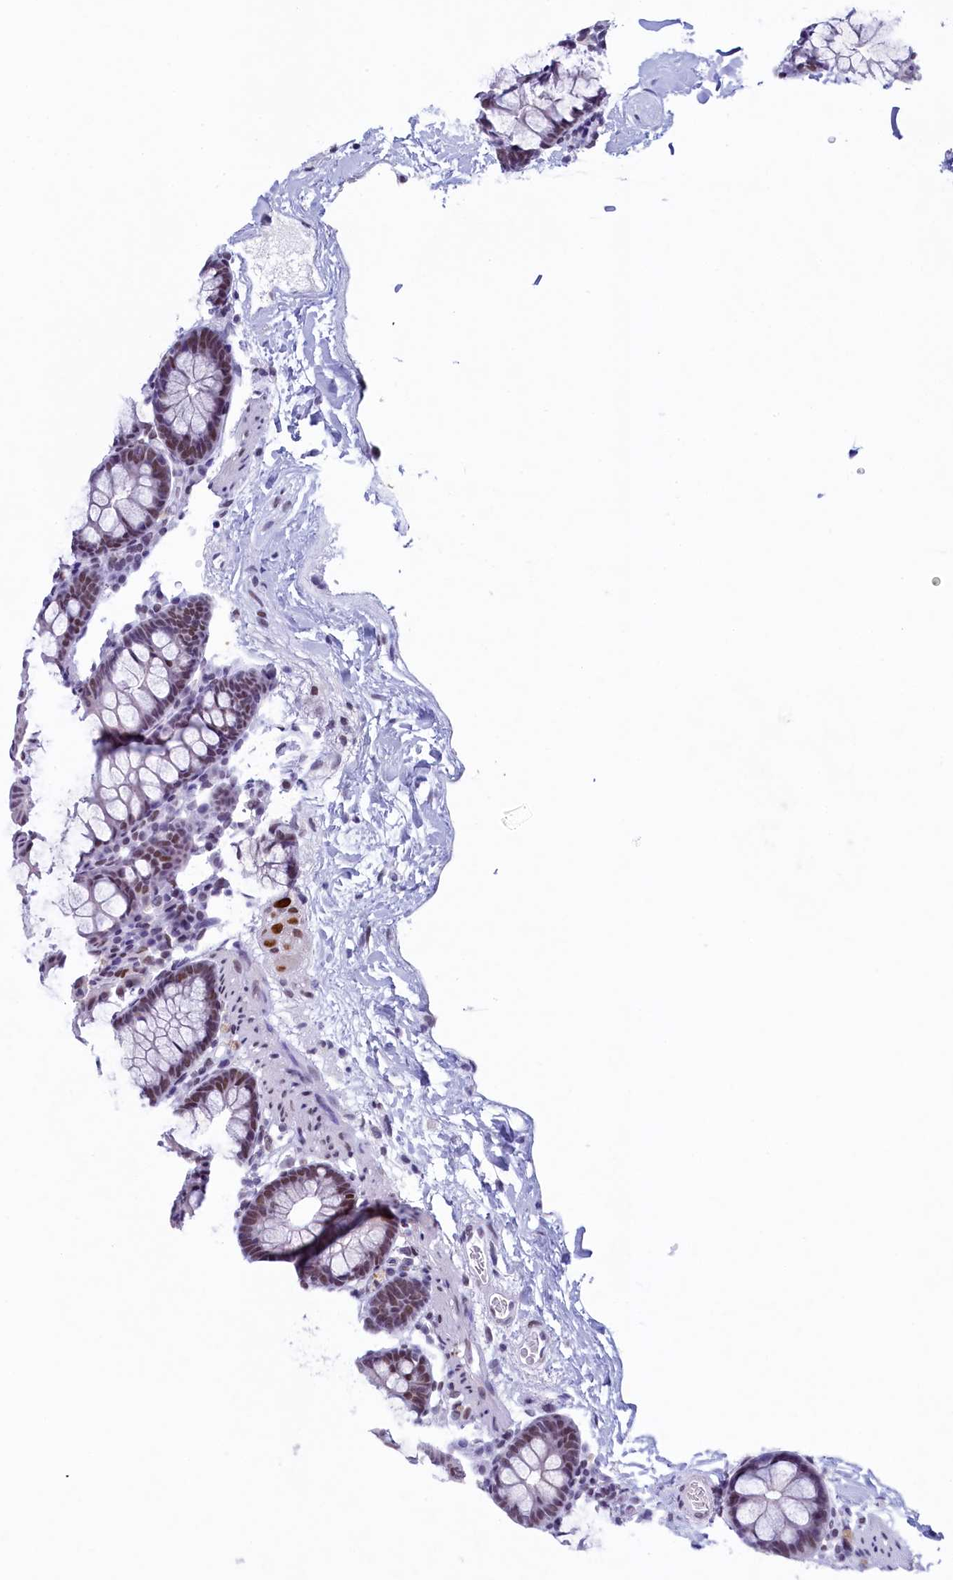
{"staining": {"intensity": "negative", "quantity": "none", "location": "none"}, "tissue": "colon", "cell_type": "Endothelial cells", "image_type": "normal", "snomed": [{"axis": "morphology", "description": "Normal tissue, NOS"}, {"axis": "topography", "description": "Colon"}], "caption": "Immunohistochemistry micrograph of benign human colon stained for a protein (brown), which shows no staining in endothelial cells.", "gene": "SUGP2", "patient": {"sex": "male", "age": 75}}